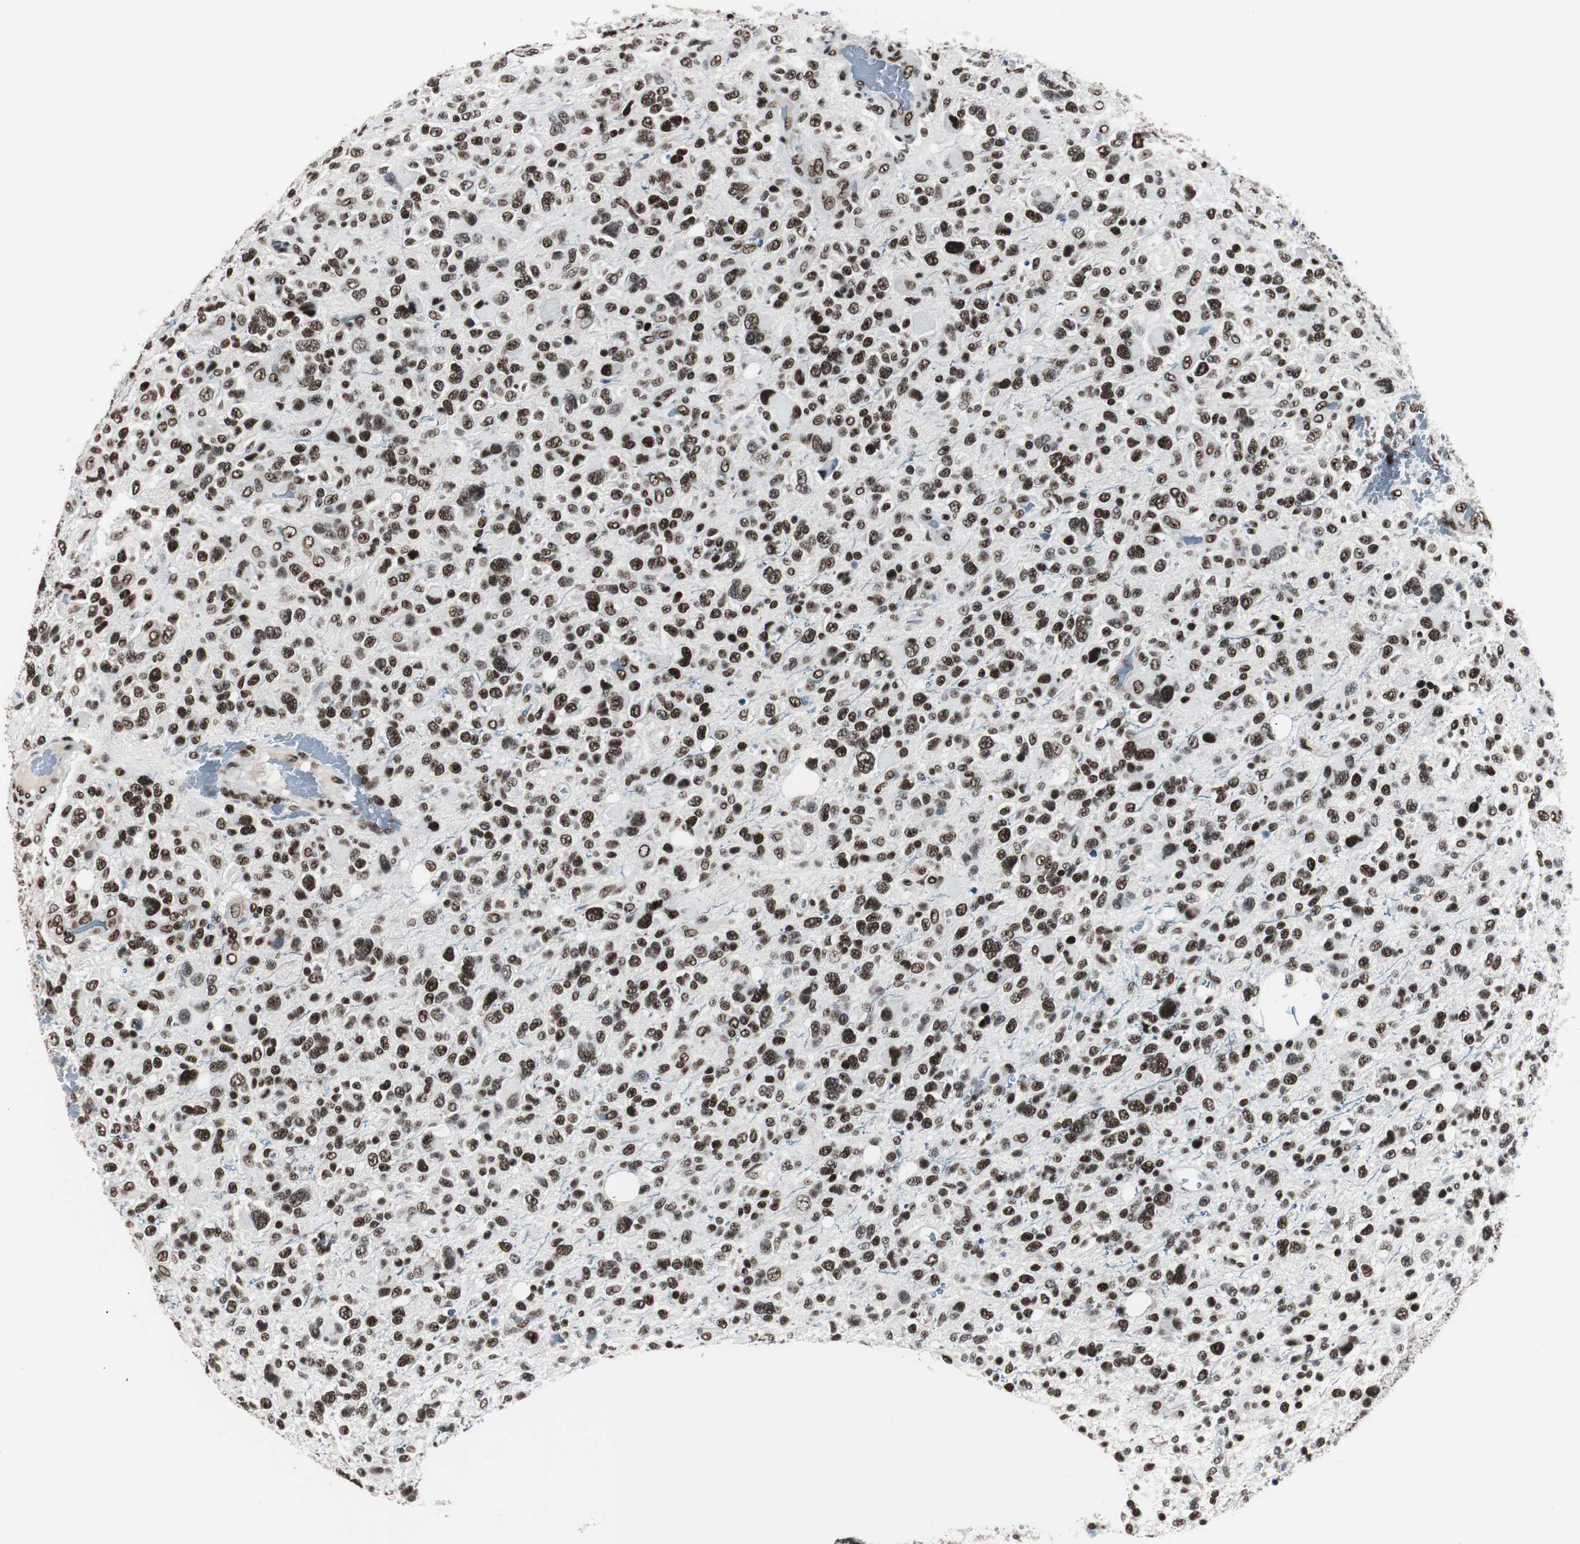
{"staining": {"intensity": "strong", "quantity": ">75%", "location": "nuclear"}, "tissue": "glioma", "cell_type": "Tumor cells", "image_type": "cancer", "snomed": [{"axis": "morphology", "description": "Glioma, malignant, High grade"}, {"axis": "topography", "description": "Brain"}], "caption": "High-grade glioma (malignant) was stained to show a protein in brown. There is high levels of strong nuclear positivity in about >75% of tumor cells. Ihc stains the protein of interest in brown and the nuclei are stained blue.", "gene": "XRCC1", "patient": {"sex": "male", "age": 48}}